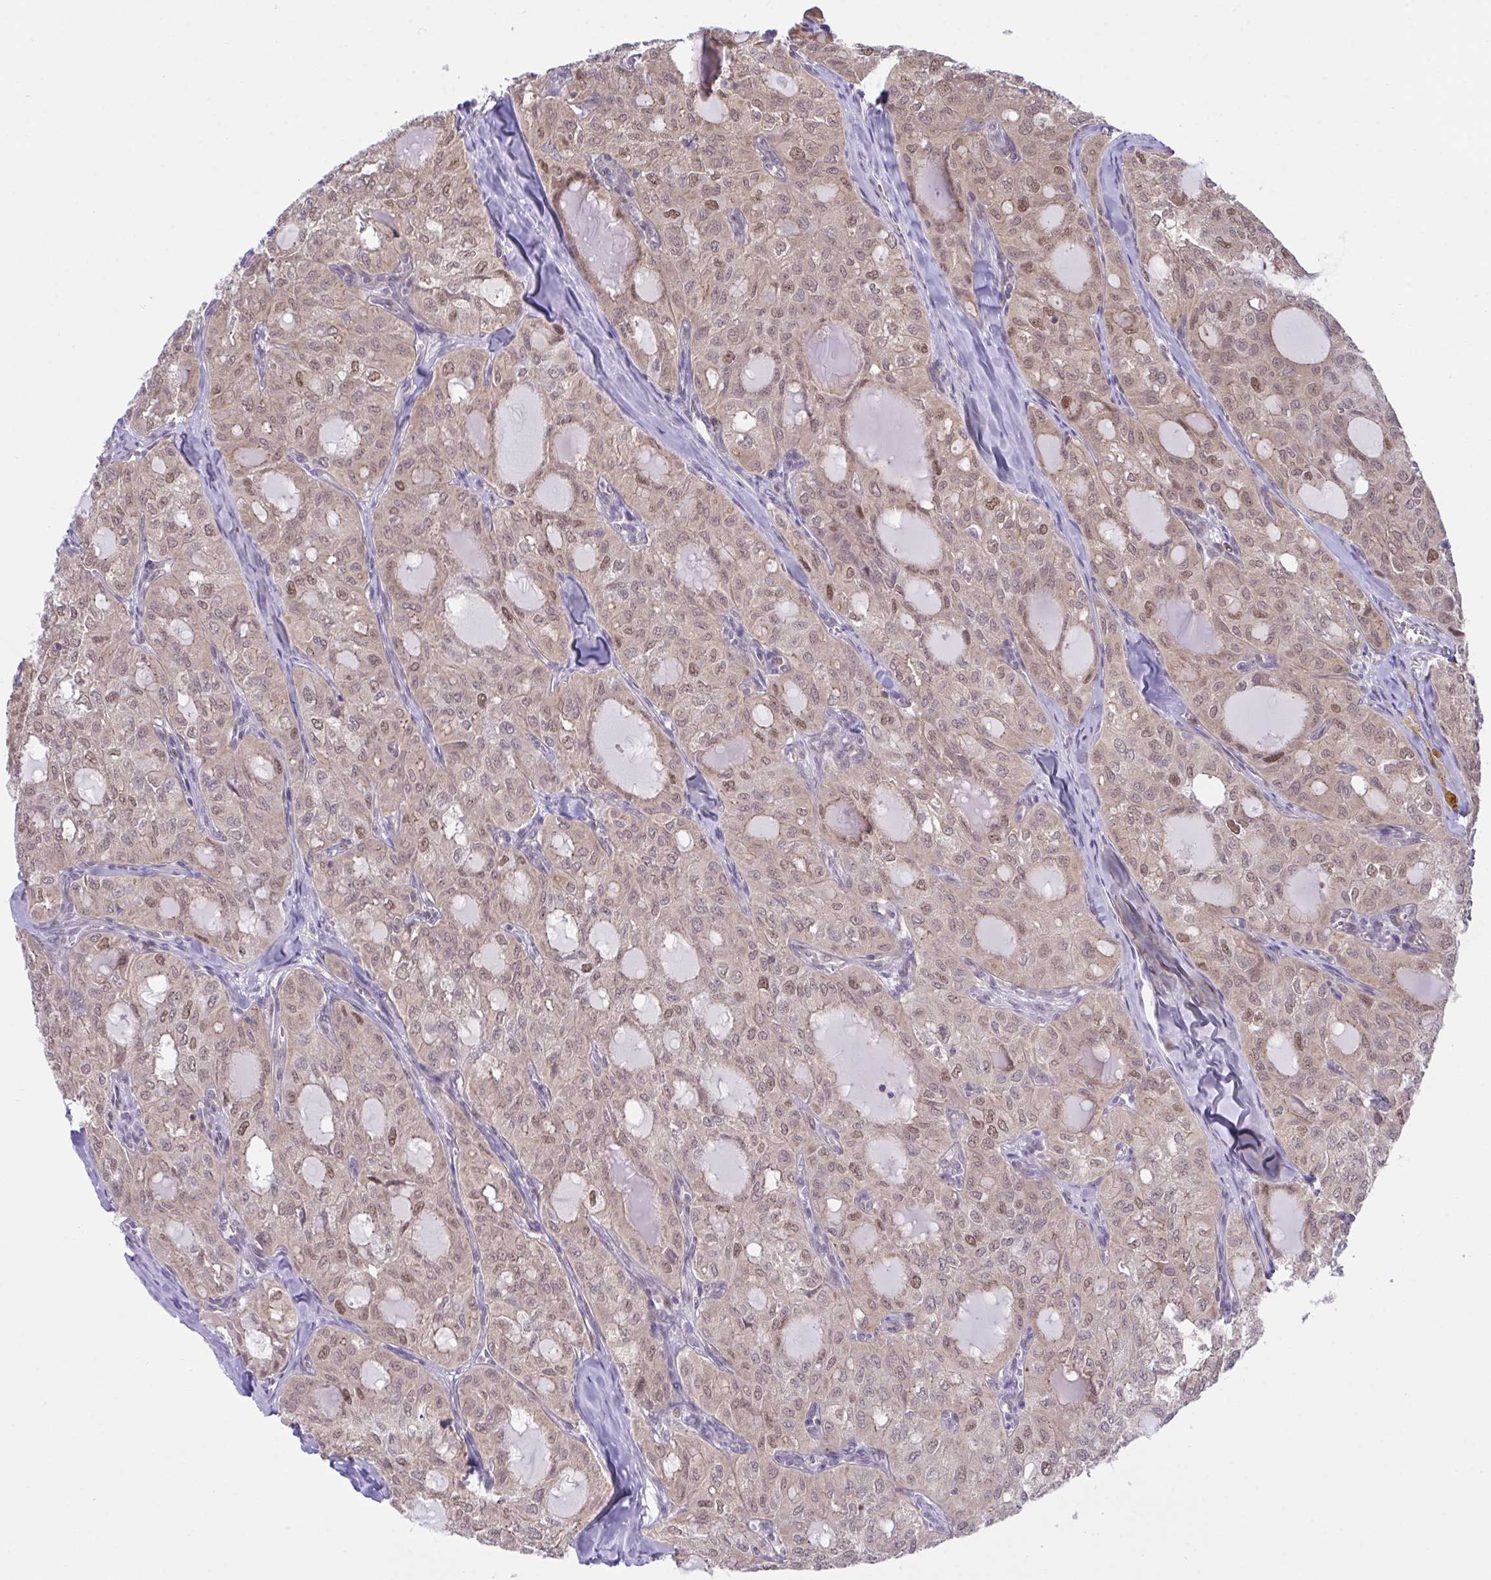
{"staining": {"intensity": "moderate", "quantity": "<25%", "location": "nuclear"}, "tissue": "thyroid cancer", "cell_type": "Tumor cells", "image_type": "cancer", "snomed": [{"axis": "morphology", "description": "Follicular adenoma carcinoma, NOS"}, {"axis": "topography", "description": "Thyroid gland"}], "caption": "IHC photomicrograph of neoplastic tissue: follicular adenoma carcinoma (thyroid) stained using IHC displays low levels of moderate protein expression localized specifically in the nuclear of tumor cells, appearing as a nuclear brown color.", "gene": "ZNF444", "patient": {"sex": "male", "age": 75}}